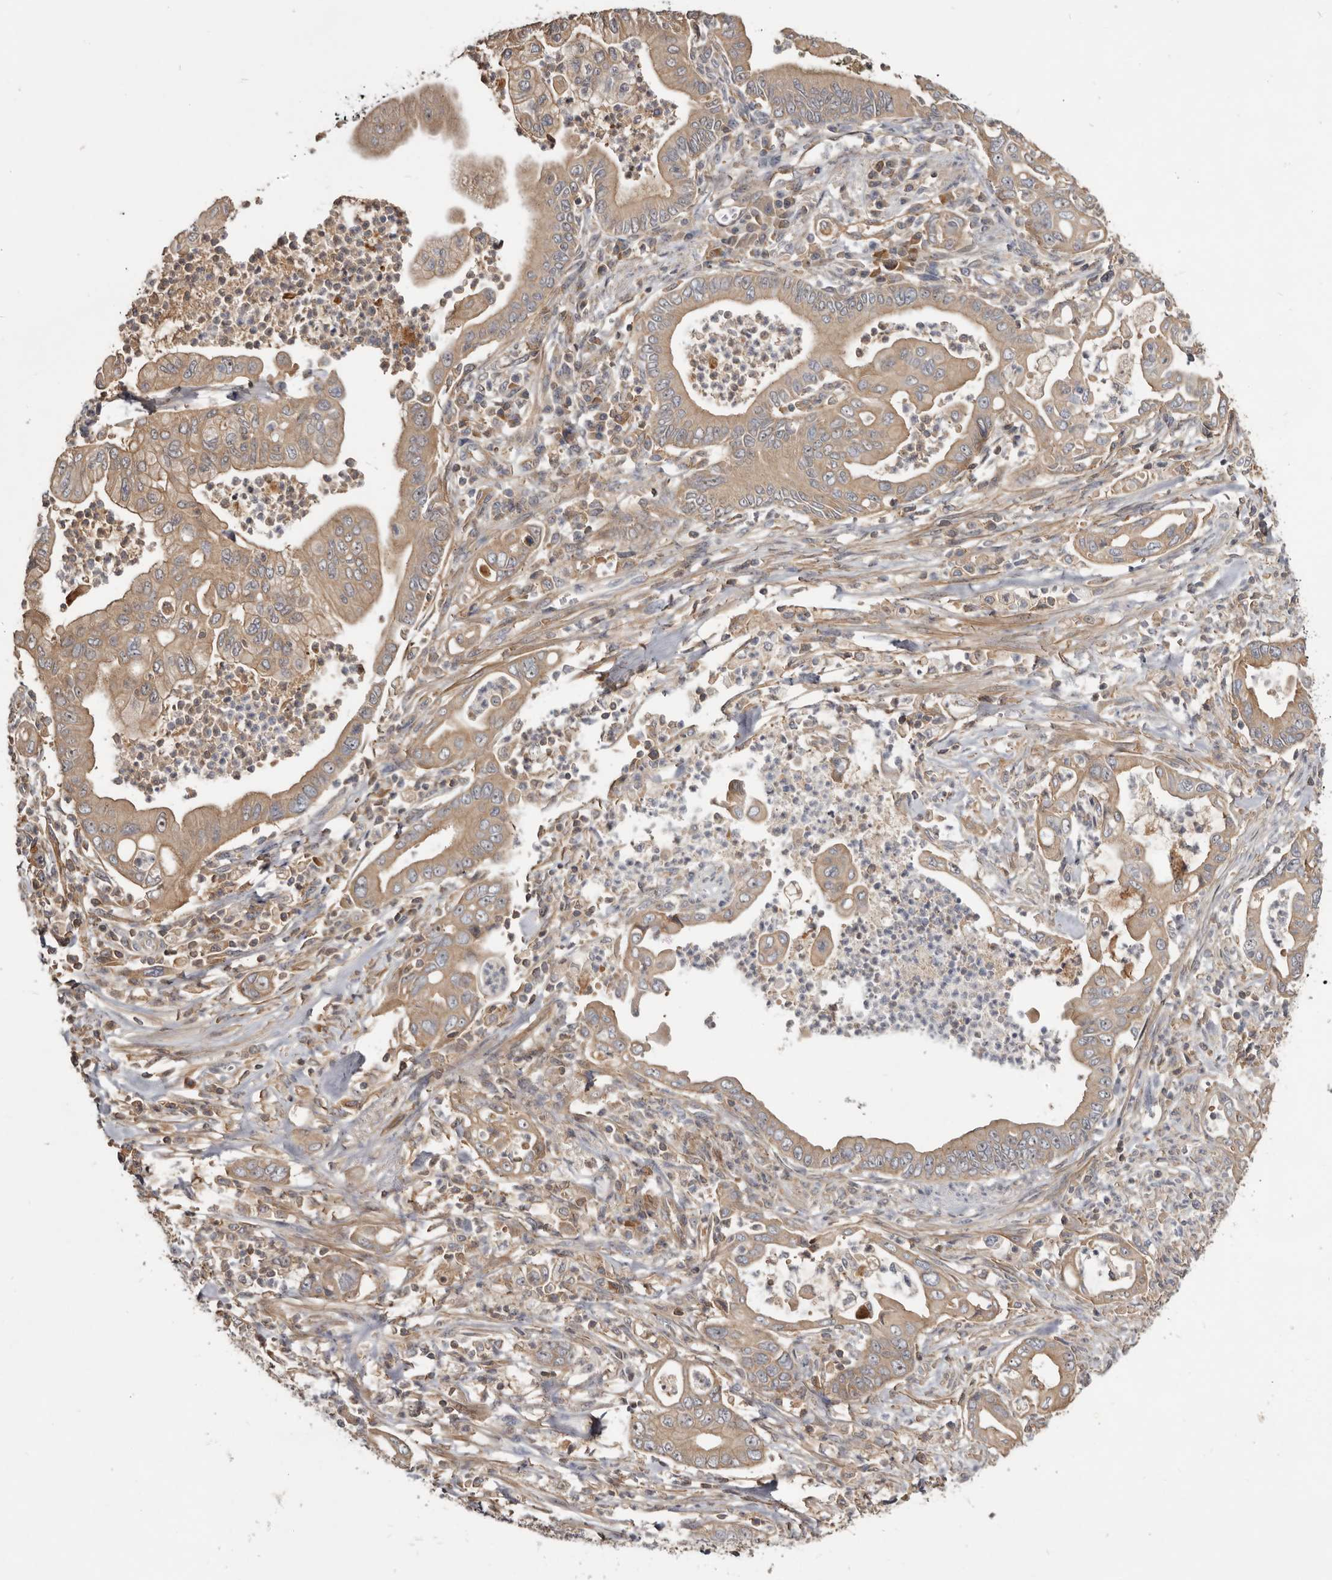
{"staining": {"intensity": "weak", "quantity": ">75%", "location": "cytoplasmic/membranous"}, "tissue": "pancreatic cancer", "cell_type": "Tumor cells", "image_type": "cancer", "snomed": [{"axis": "morphology", "description": "Adenocarcinoma, NOS"}, {"axis": "topography", "description": "Pancreas"}], "caption": "IHC staining of pancreatic adenocarcinoma, which exhibits low levels of weak cytoplasmic/membranous positivity in about >75% of tumor cells indicating weak cytoplasmic/membranous protein positivity. The staining was performed using DAB (3,3'-diaminobenzidine) (brown) for protein detection and nuclei were counterstained in hematoxylin (blue).", "gene": "TTC39A", "patient": {"sex": "male", "age": 78}}